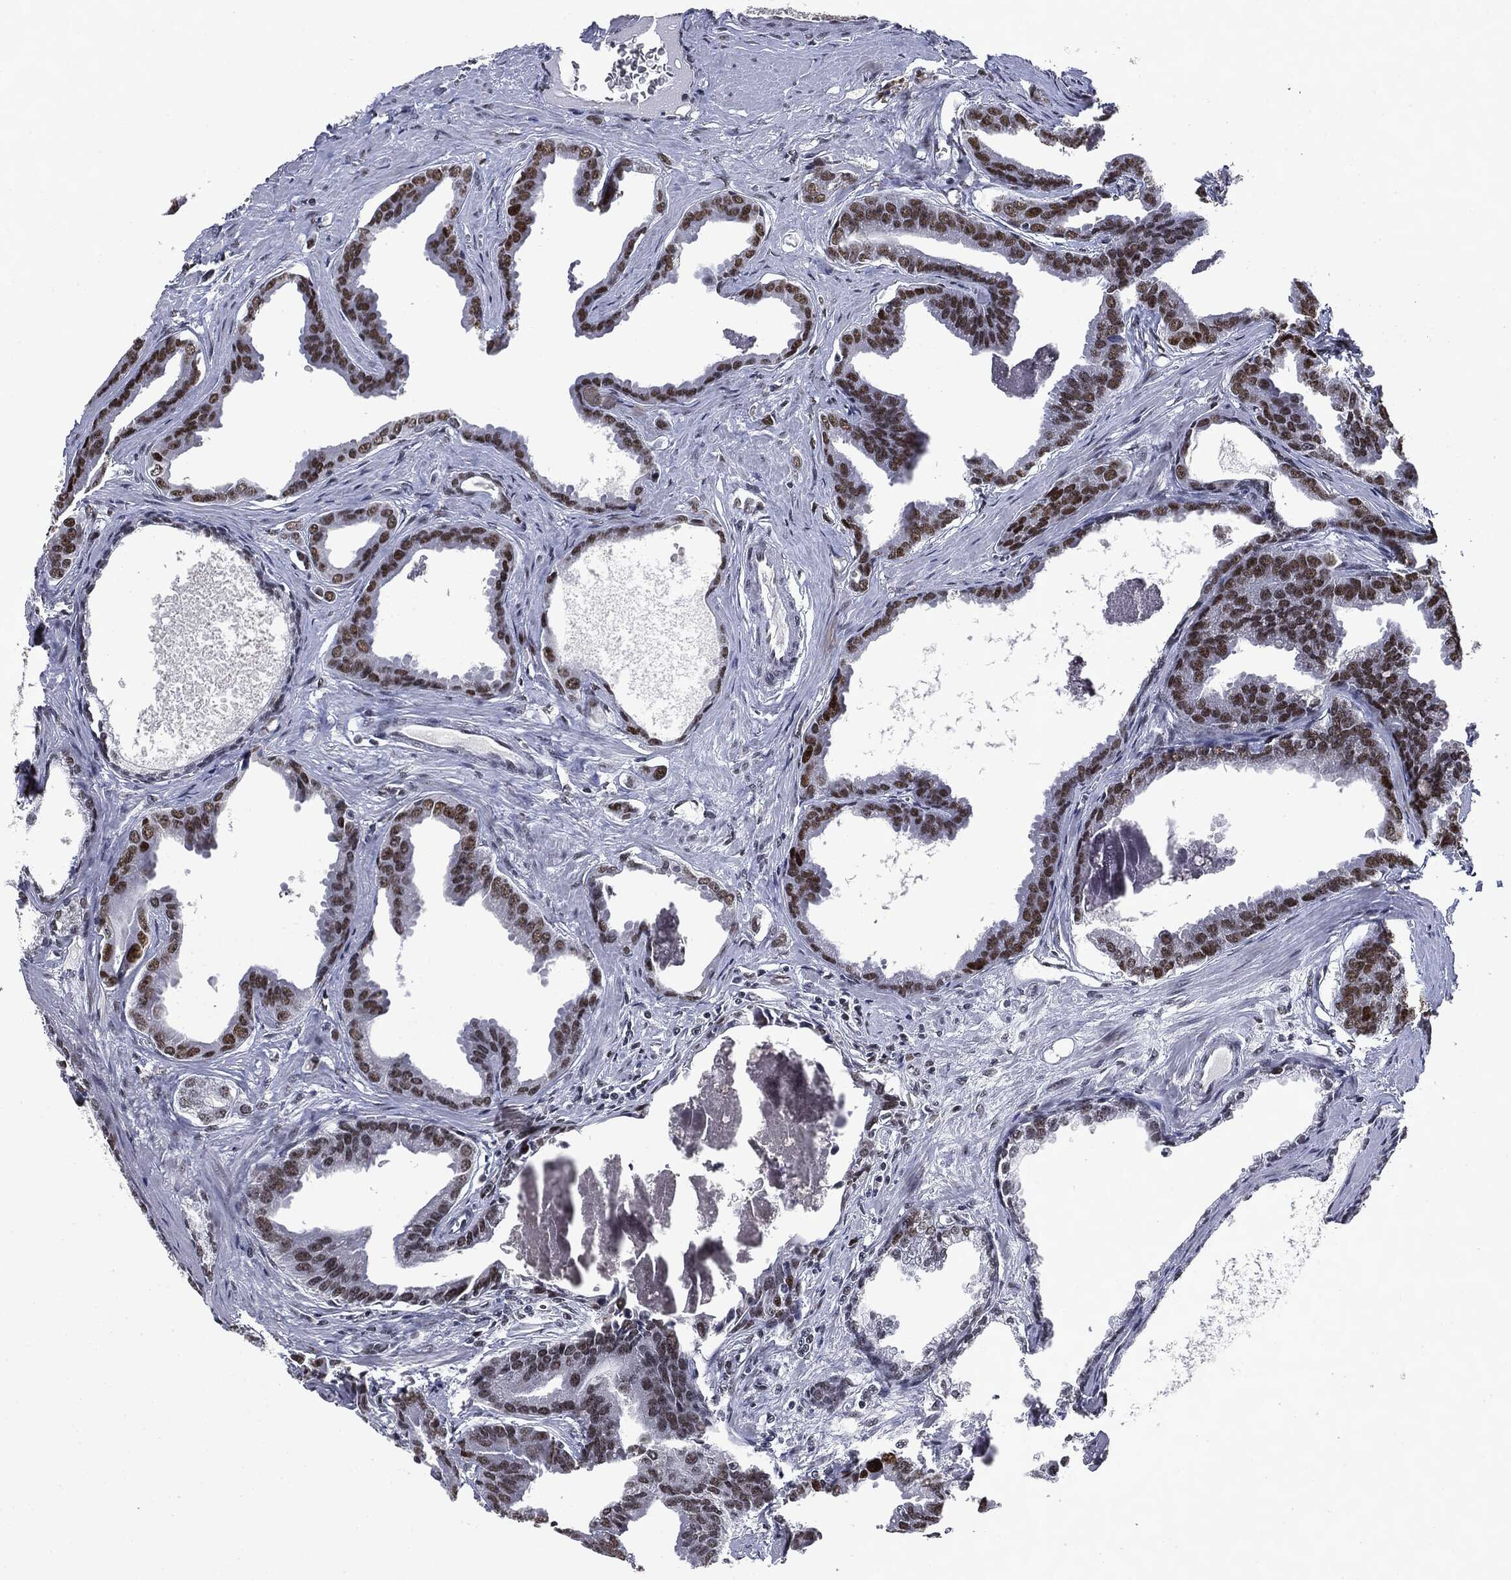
{"staining": {"intensity": "moderate", "quantity": ">75%", "location": "nuclear"}, "tissue": "prostate cancer", "cell_type": "Tumor cells", "image_type": "cancer", "snomed": [{"axis": "morphology", "description": "Adenocarcinoma, NOS"}, {"axis": "topography", "description": "Prostate"}], "caption": "High-magnification brightfield microscopy of adenocarcinoma (prostate) stained with DAB (3,3'-diaminobenzidine) (brown) and counterstained with hematoxylin (blue). tumor cells exhibit moderate nuclear staining is present in about>75% of cells.", "gene": "MSH2", "patient": {"sex": "male", "age": 66}}